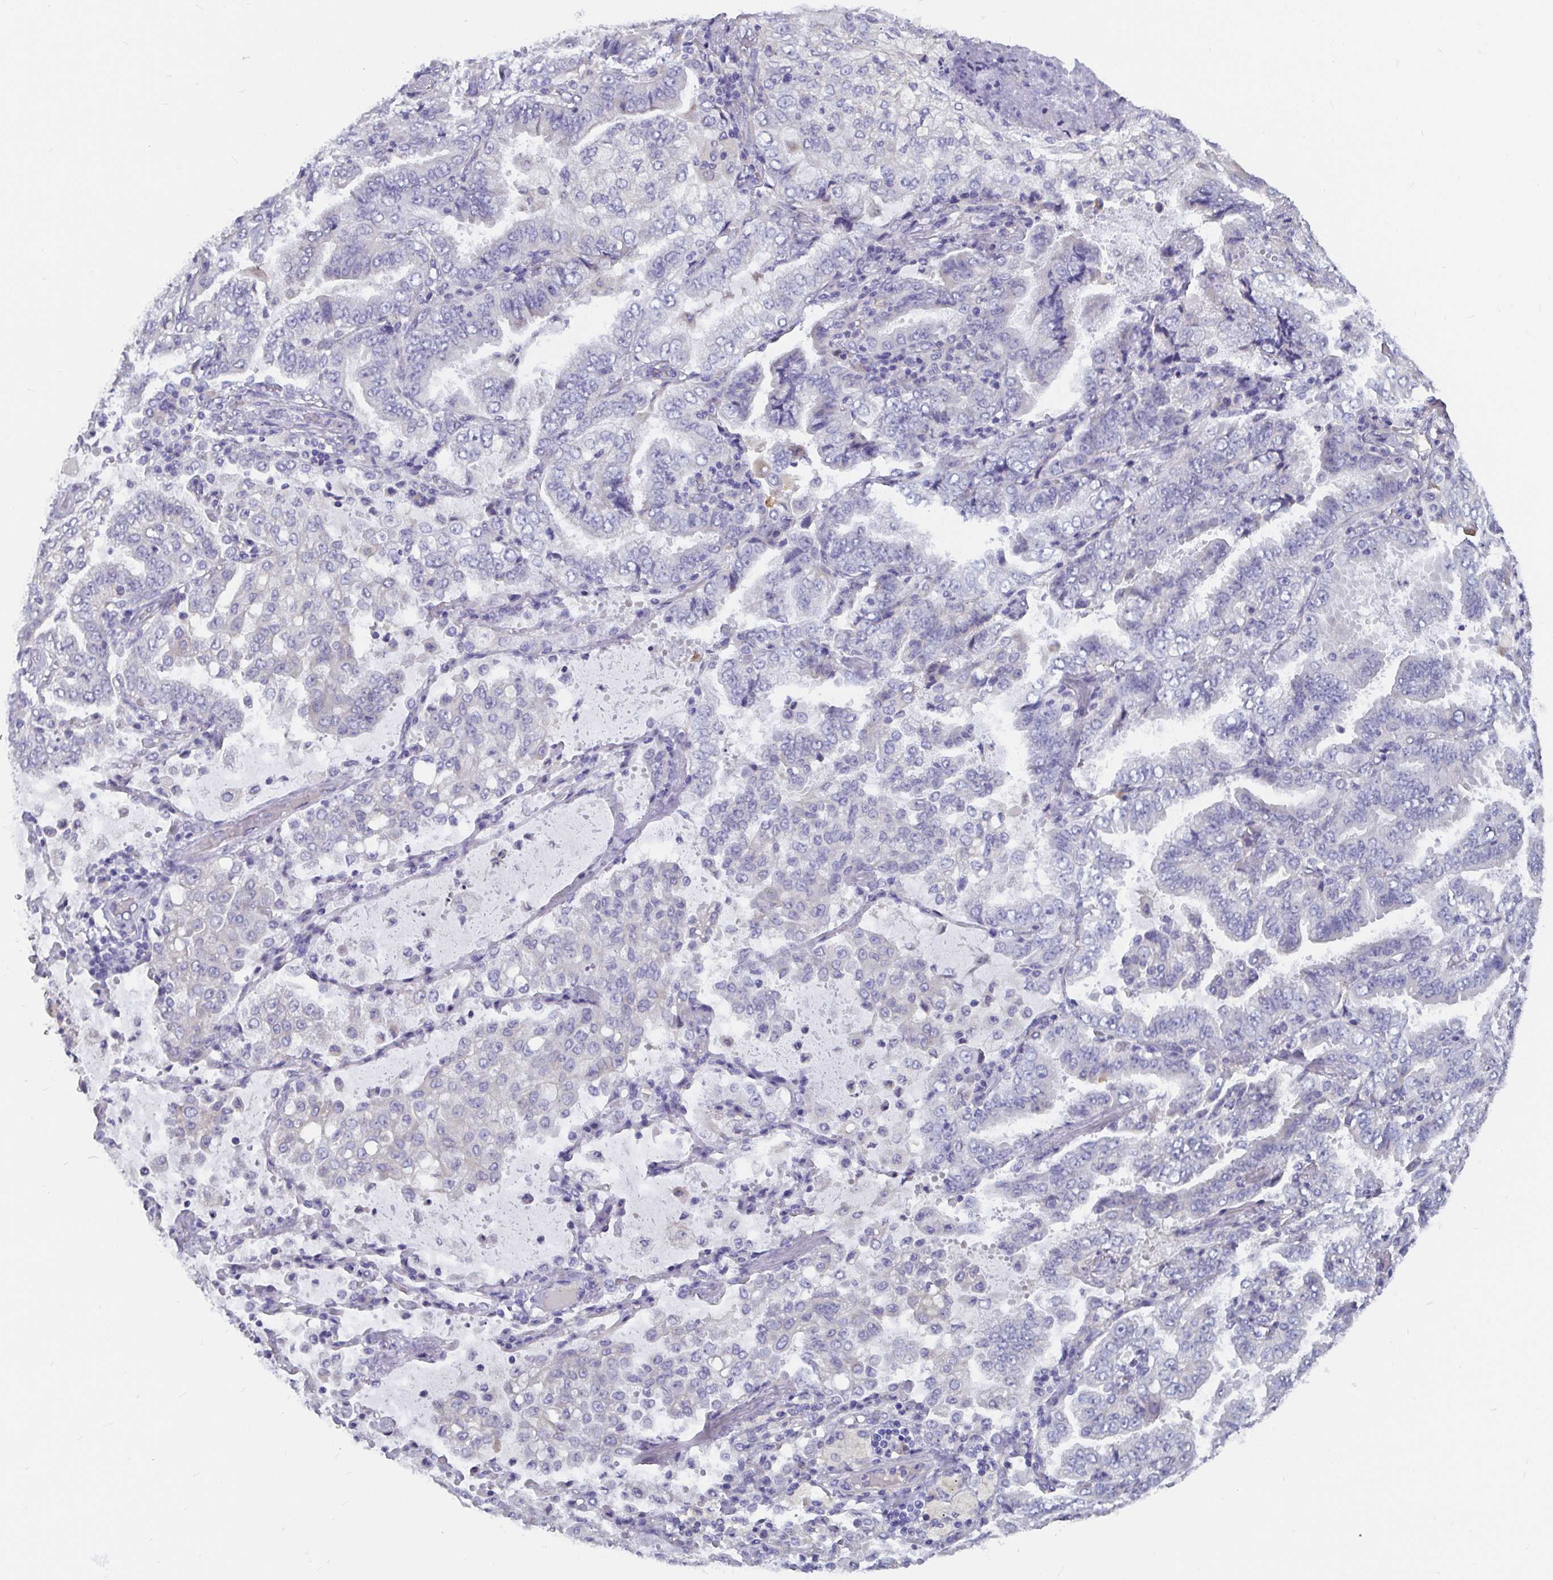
{"staining": {"intensity": "negative", "quantity": "none", "location": "none"}, "tissue": "lung cancer", "cell_type": "Tumor cells", "image_type": "cancer", "snomed": [{"axis": "morphology", "description": "Aneuploidy"}, {"axis": "morphology", "description": "Adenocarcinoma, NOS"}, {"axis": "morphology", "description": "Adenocarcinoma, metastatic, NOS"}, {"axis": "topography", "description": "Lymph node"}, {"axis": "topography", "description": "Lung"}], "caption": "Tumor cells are negative for protein expression in human metastatic adenocarcinoma (lung).", "gene": "ADAMTS6", "patient": {"sex": "female", "age": 48}}